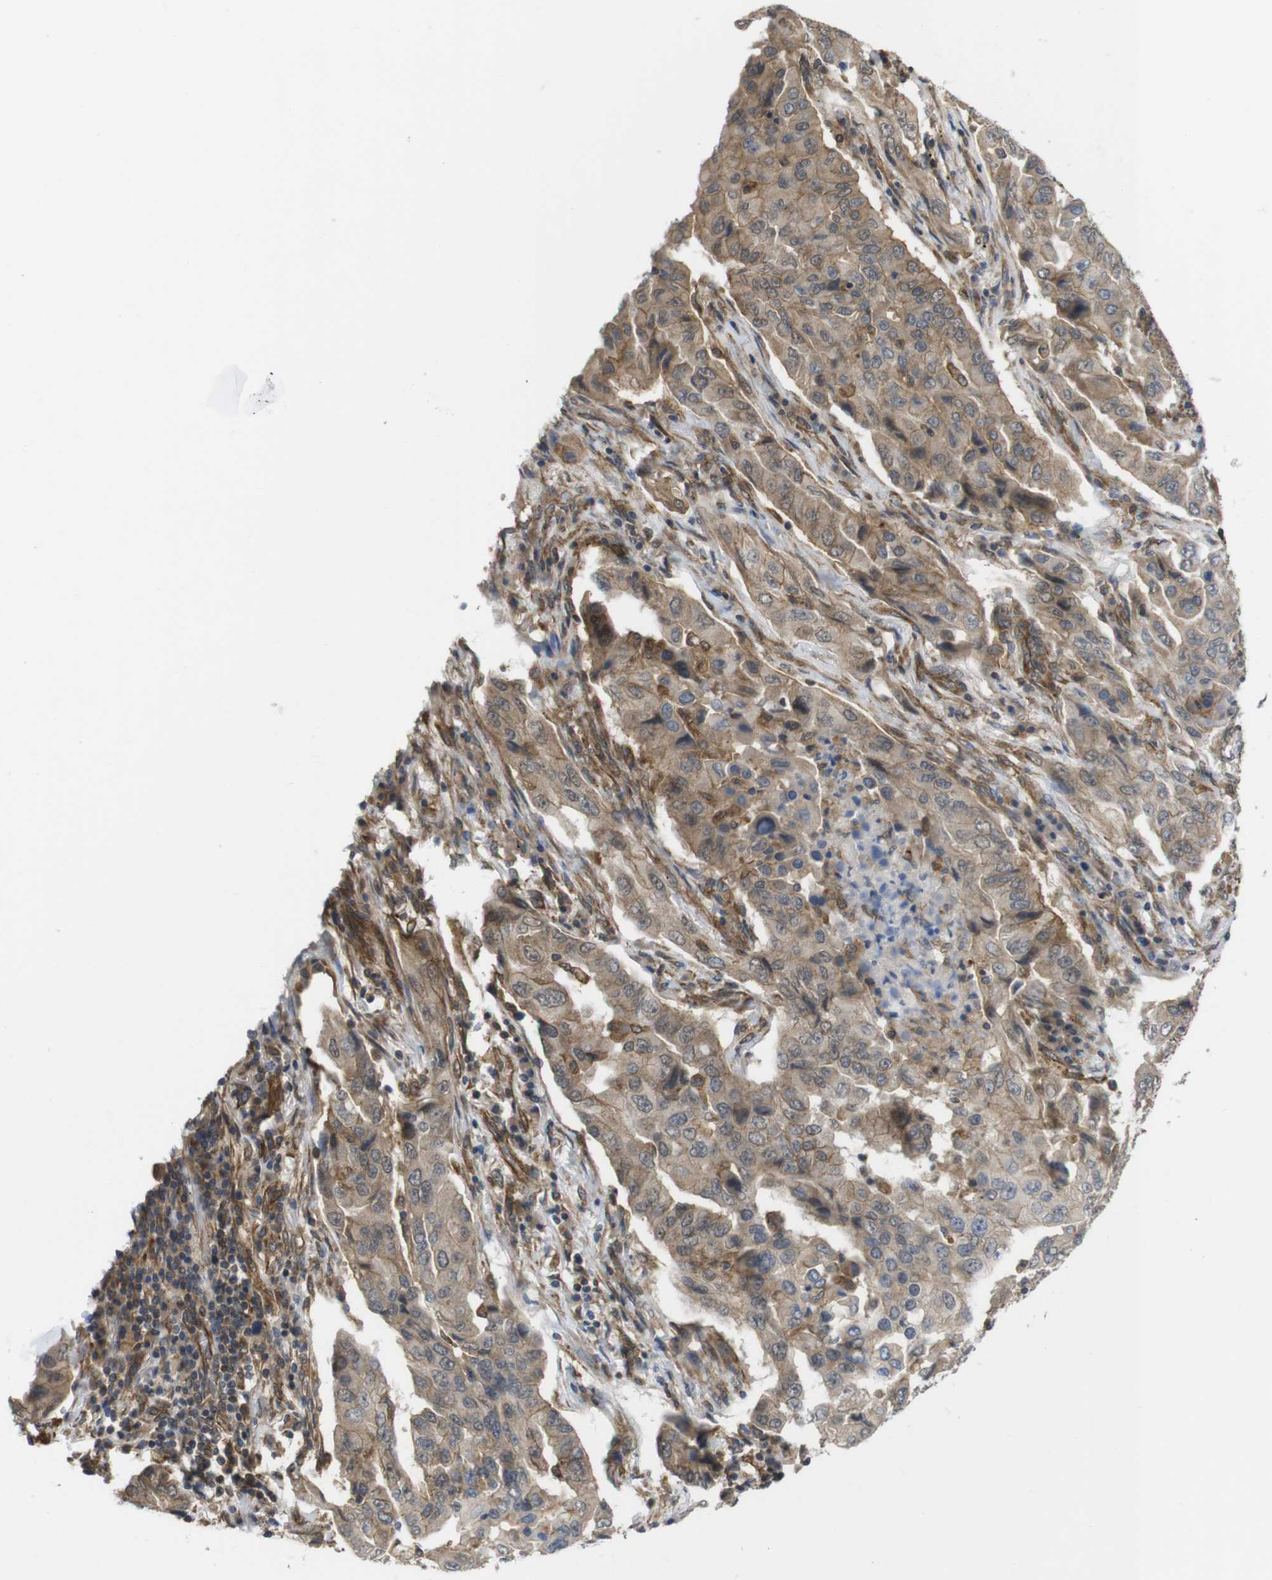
{"staining": {"intensity": "moderate", "quantity": ">75%", "location": "cytoplasmic/membranous"}, "tissue": "lung cancer", "cell_type": "Tumor cells", "image_type": "cancer", "snomed": [{"axis": "morphology", "description": "Adenocarcinoma, NOS"}, {"axis": "topography", "description": "Lung"}], "caption": "This is an image of IHC staining of adenocarcinoma (lung), which shows moderate expression in the cytoplasmic/membranous of tumor cells.", "gene": "ZDHHC5", "patient": {"sex": "female", "age": 65}}